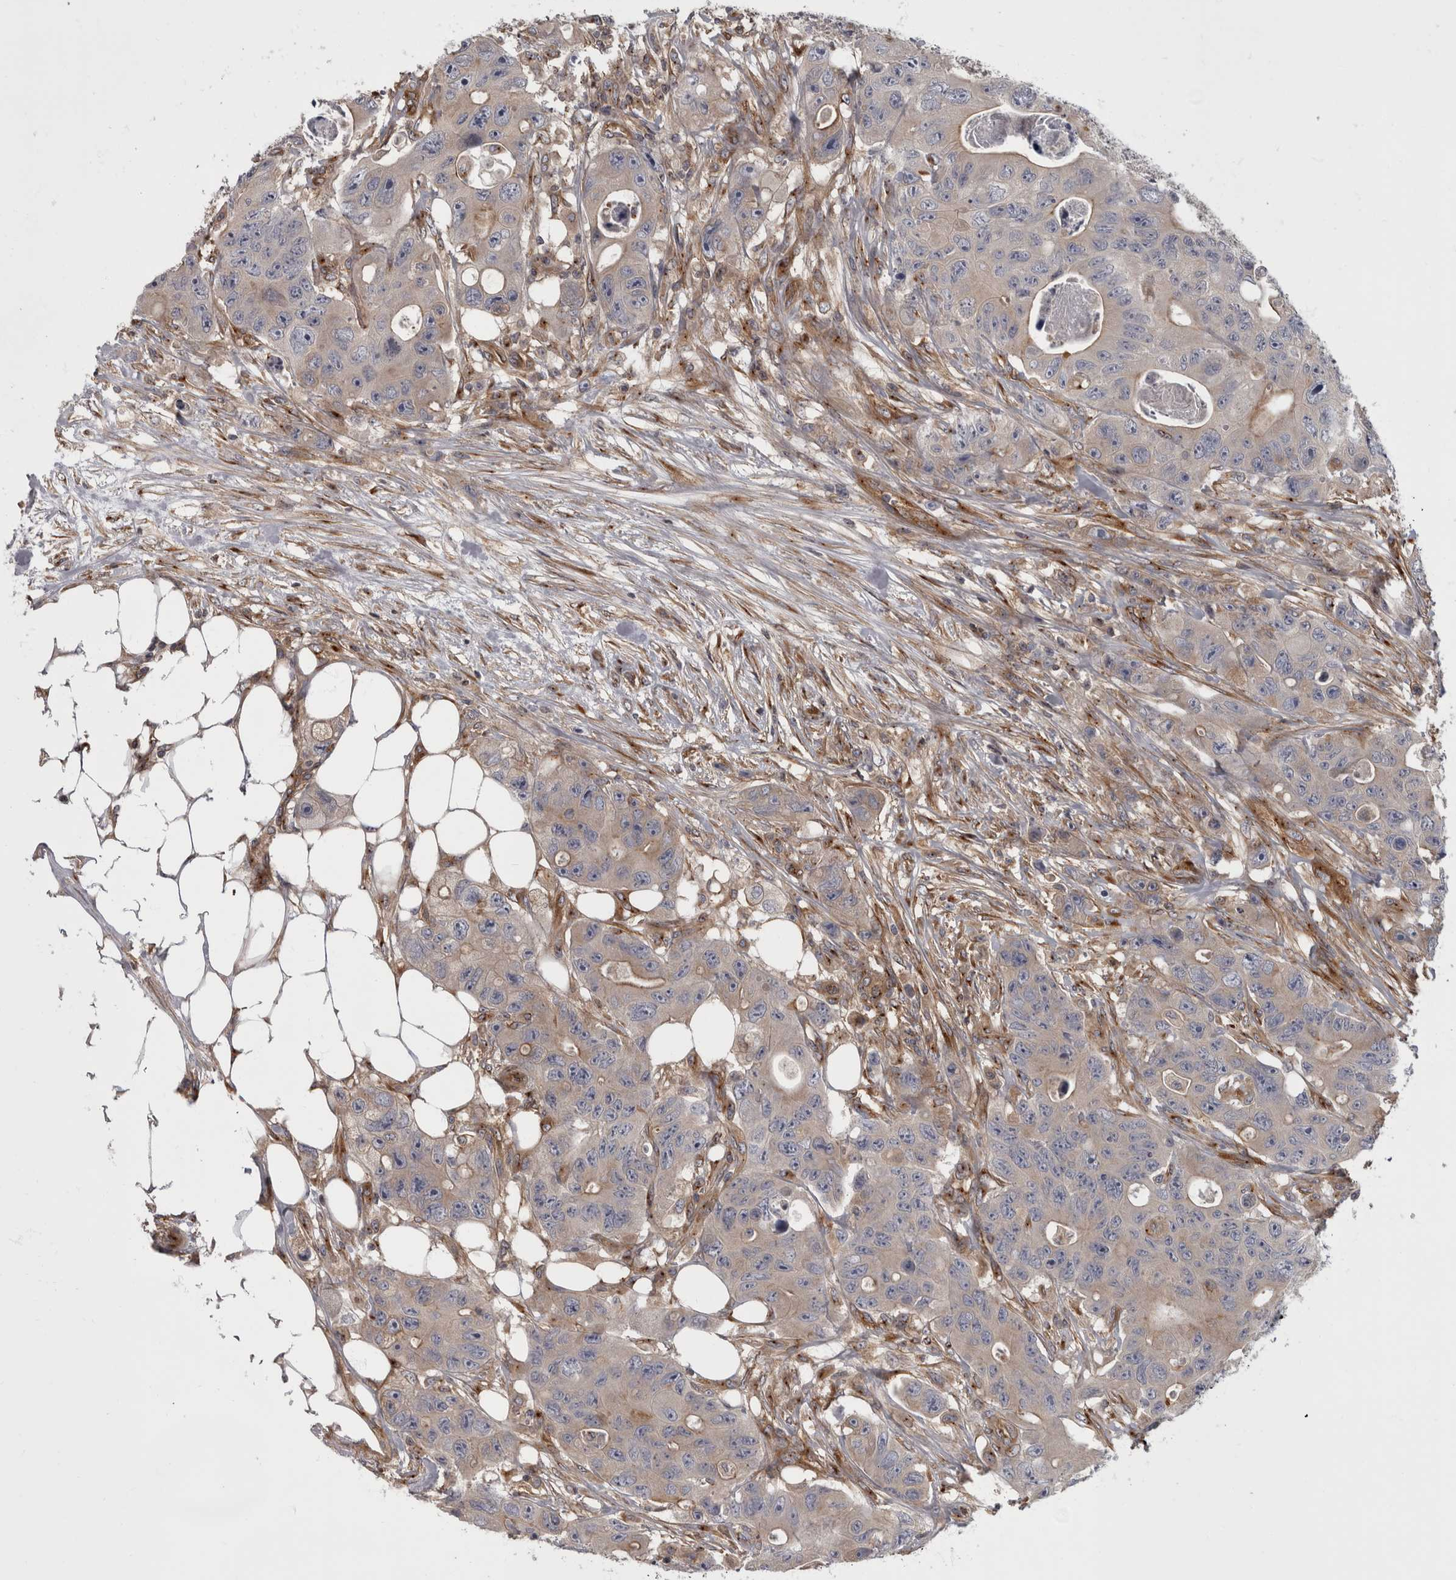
{"staining": {"intensity": "negative", "quantity": "none", "location": "none"}, "tissue": "colorectal cancer", "cell_type": "Tumor cells", "image_type": "cancer", "snomed": [{"axis": "morphology", "description": "Adenocarcinoma, NOS"}, {"axis": "topography", "description": "Colon"}], "caption": "Protein analysis of colorectal cancer (adenocarcinoma) reveals no significant staining in tumor cells.", "gene": "HOOK3", "patient": {"sex": "female", "age": 46}}